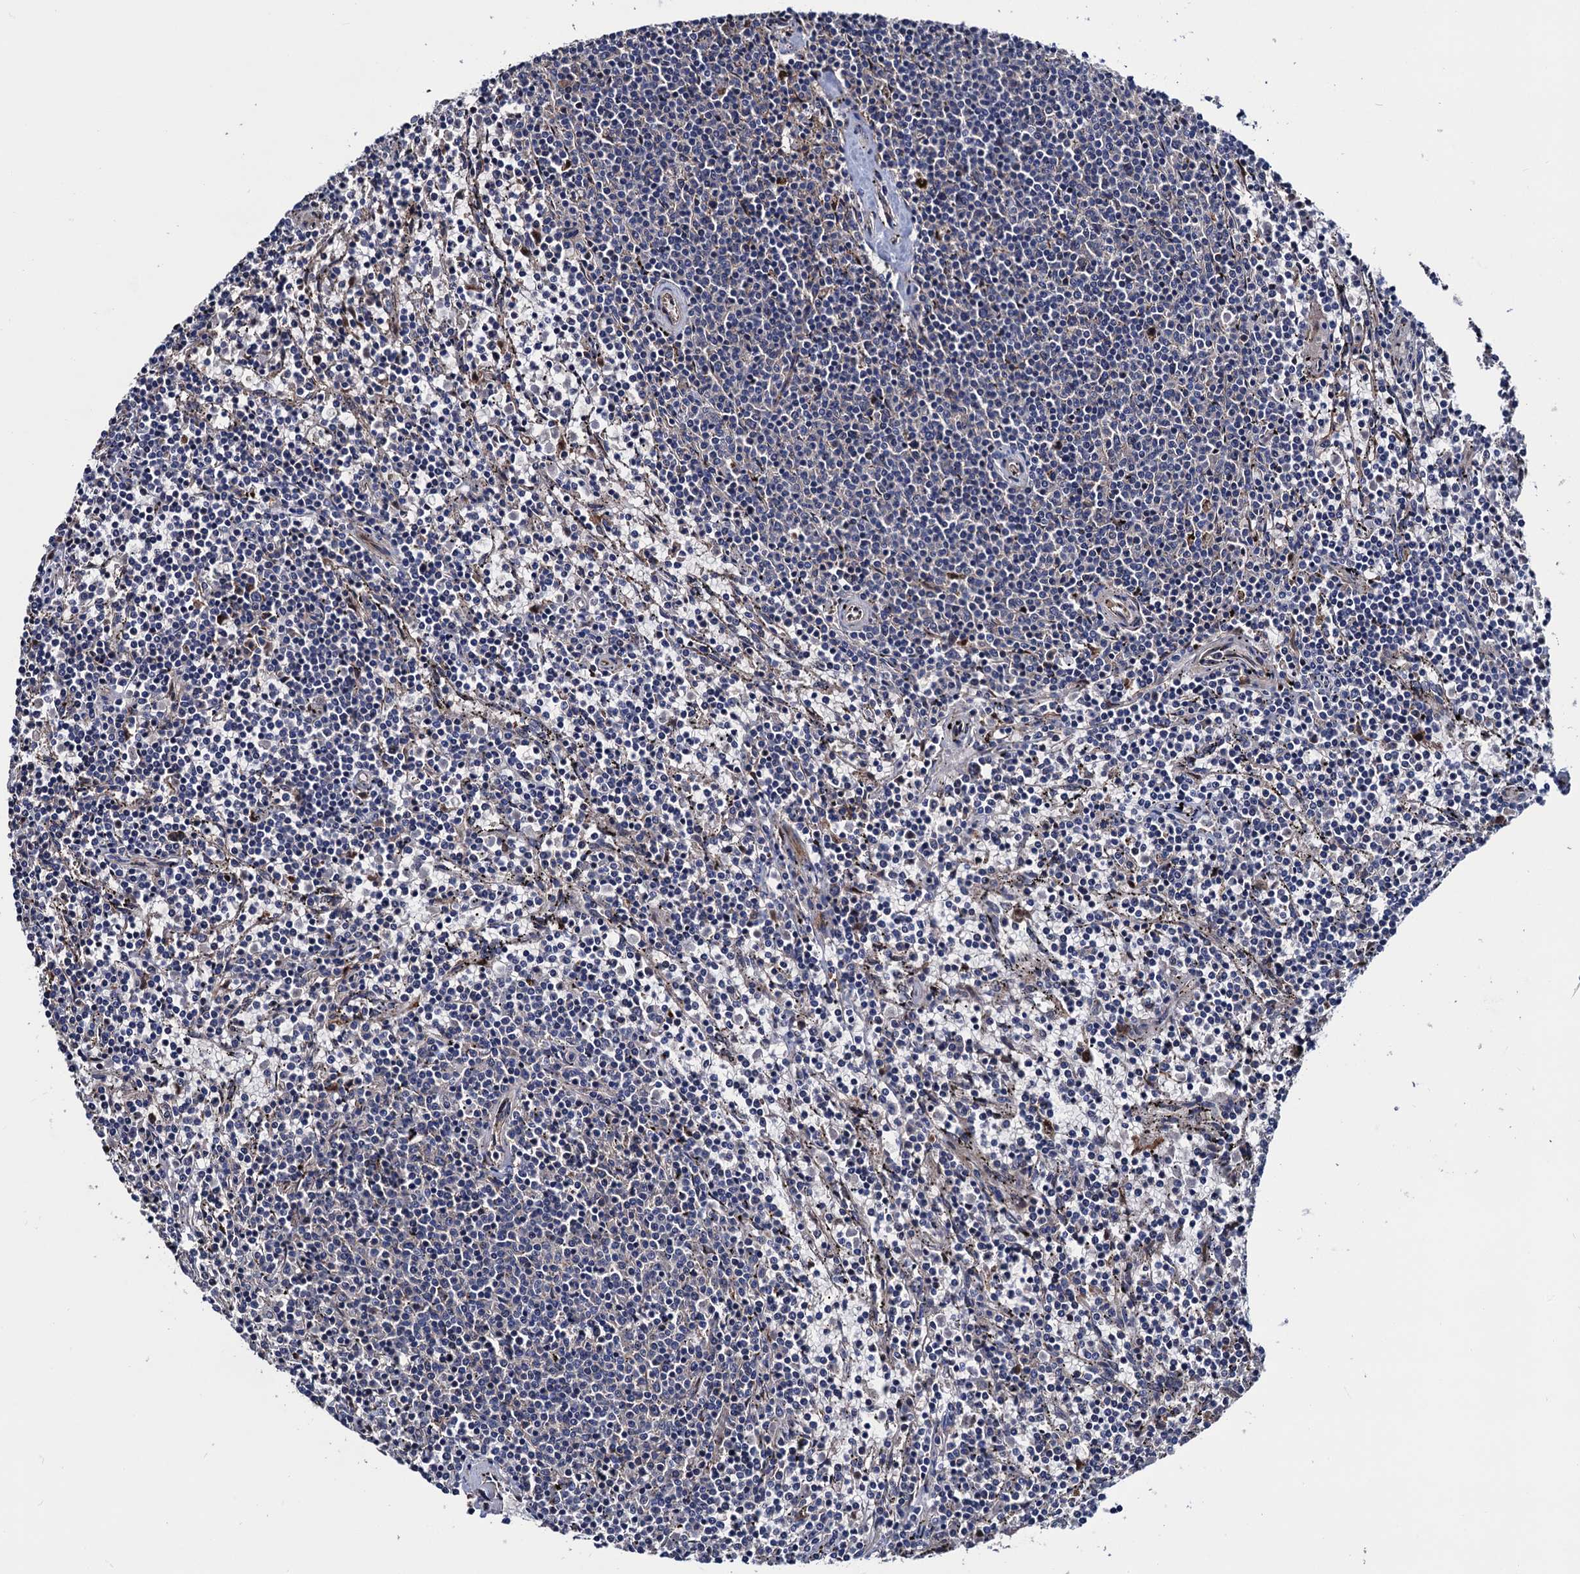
{"staining": {"intensity": "negative", "quantity": "none", "location": "none"}, "tissue": "lymphoma", "cell_type": "Tumor cells", "image_type": "cancer", "snomed": [{"axis": "morphology", "description": "Malignant lymphoma, non-Hodgkin's type, Low grade"}, {"axis": "topography", "description": "Spleen"}], "caption": "DAB (3,3'-diaminobenzidine) immunohistochemical staining of human low-grade malignant lymphoma, non-Hodgkin's type reveals no significant expression in tumor cells.", "gene": "TRMT112", "patient": {"sex": "female", "age": 50}}